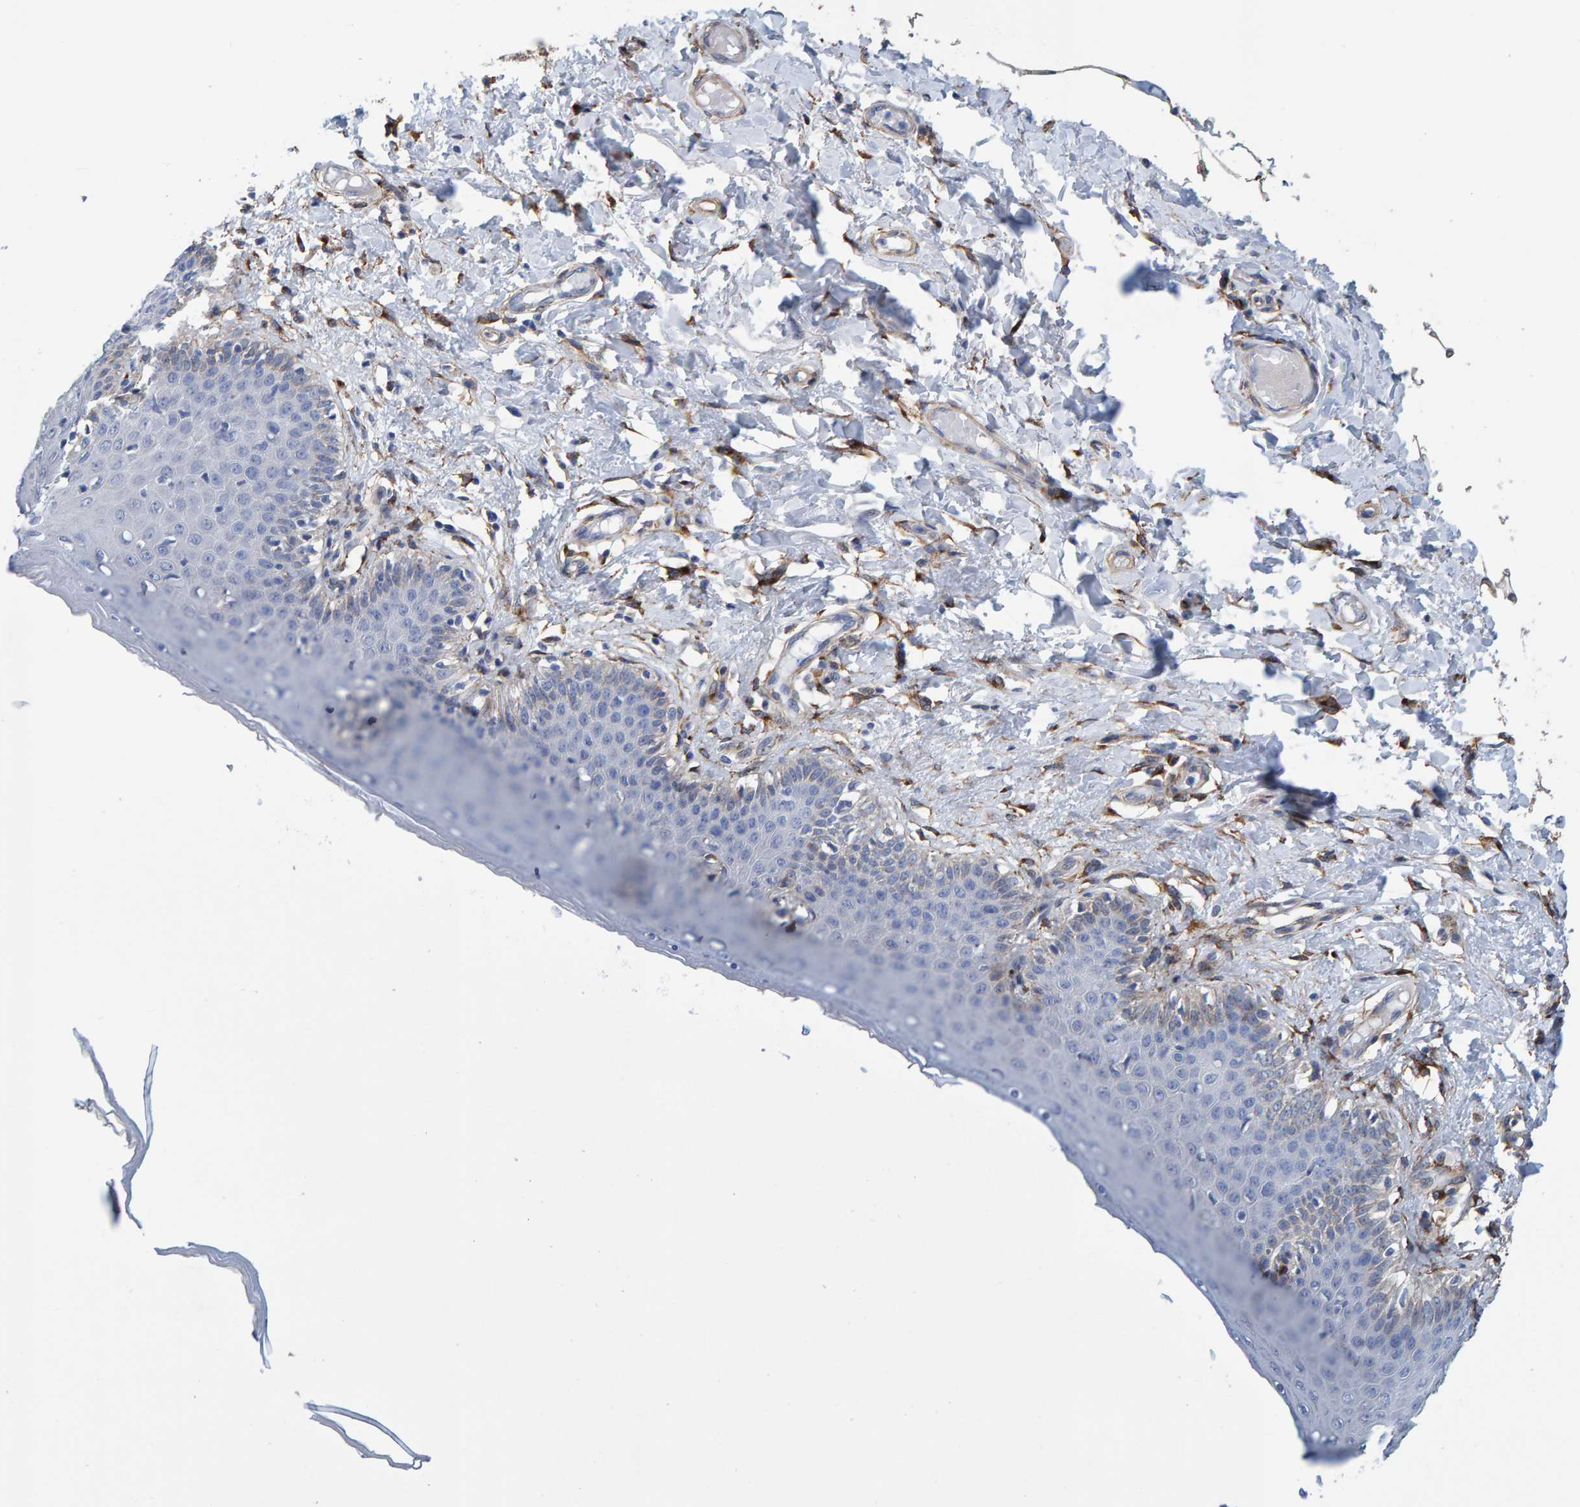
{"staining": {"intensity": "weak", "quantity": "<25%", "location": "cytoplasmic/membranous"}, "tissue": "skin", "cell_type": "Epidermal cells", "image_type": "normal", "snomed": [{"axis": "morphology", "description": "Normal tissue, NOS"}, {"axis": "topography", "description": "Vulva"}], "caption": "Protein analysis of unremarkable skin exhibits no significant staining in epidermal cells.", "gene": "LRP1", "patient": {"sex": "female", "age": 66}}